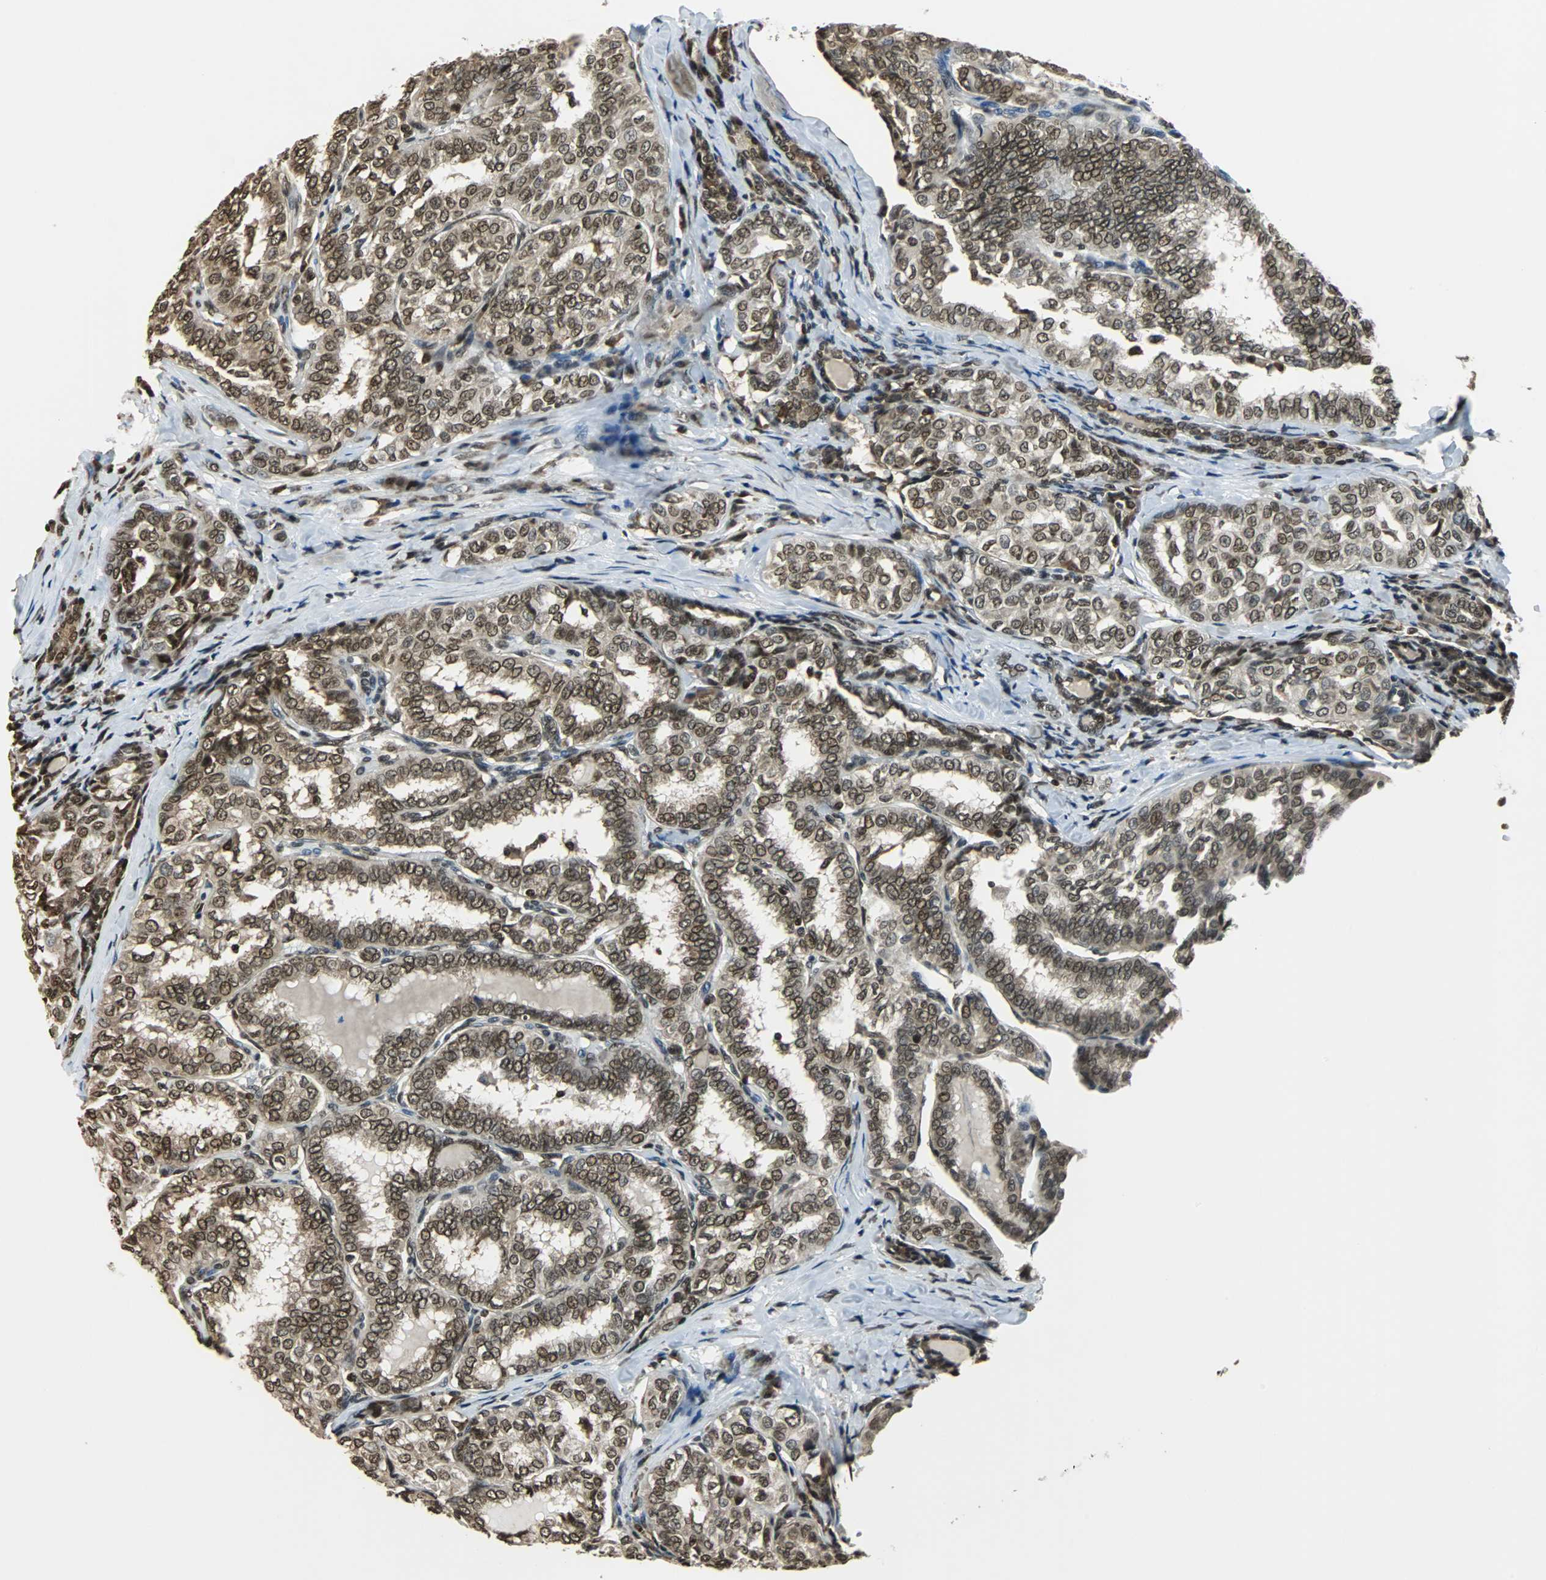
{"staining": {"intensity": "strong", "quantity": ">75%", "location": "nuclear"}, "tissue": "thyroid cancer", "cell_type": "Tumor cells", "image_type": "cancer", "snomed": [{"axis": "morphology", "description": "Papillary adenocarcinoma, NOS"}, {"axis": "topography", "description": "Thyroid gland"}], "caption": "Tumor cells display high levels of strong nuclear expression in approximately >75% of cells in papillary adenocarcinoma (thyroid). Immunohistochemistry (ihc) stains the protein of interest in brown and the nuclei are stained blue.", "gene": "REST", "patient": {"sex": "female", "age": 30}}